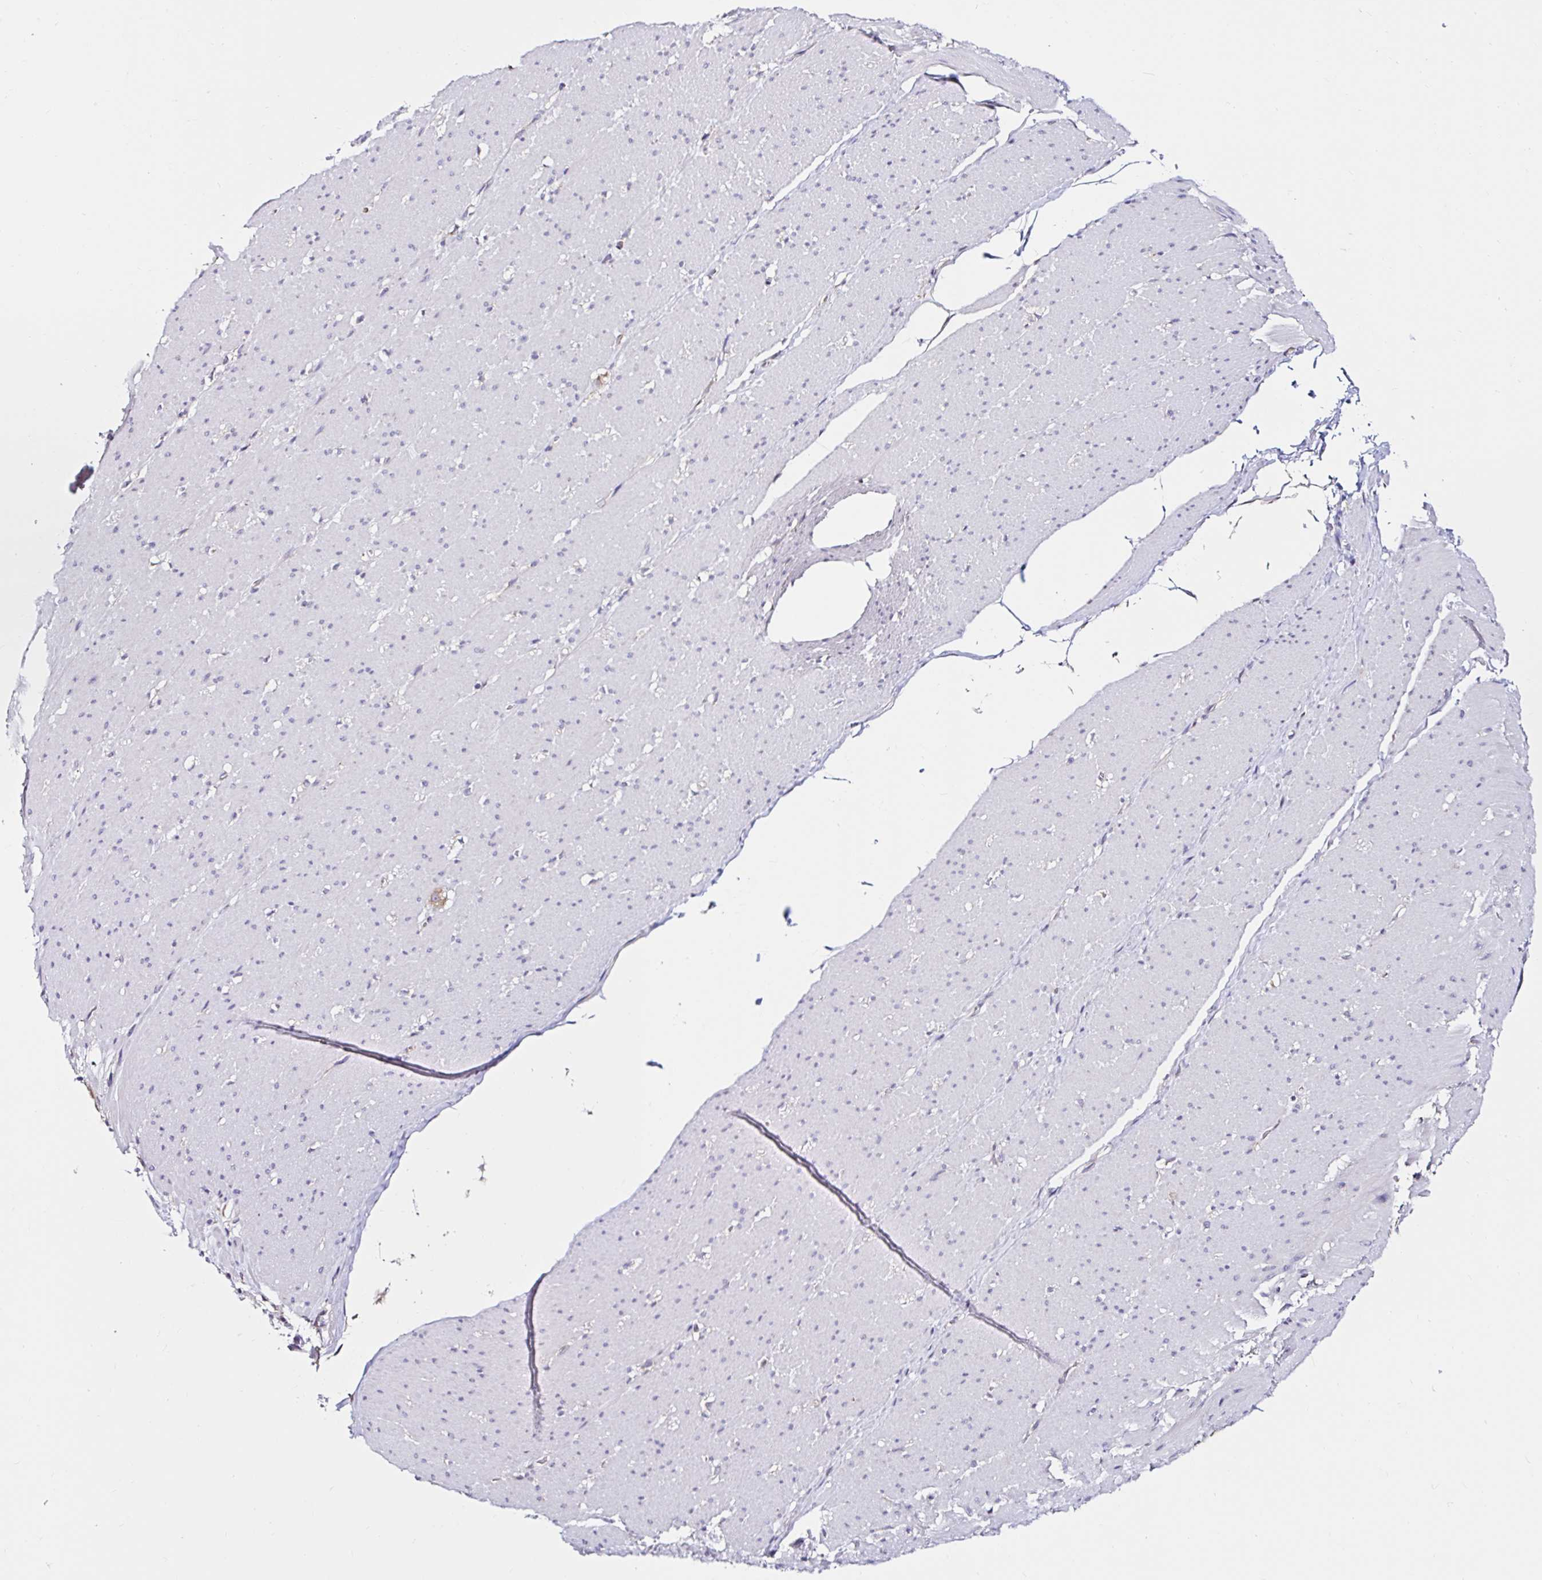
{"staining": {"intensity": "negative", "quantity": "none", "location": "none"}, "tissue": "smooth muscle", "cell_type": "Smooth muscle cells", "image_type": "normal", "snomed": [{"axis": "morphology", "description": "Normal tissue, NOS"}, {"axis": "topography", "description": "Smooth muscle"}, {"axis": "topography", "description": "Rectum"}], "caption": "A photomicrograph of human smooth muscle is negative for staining in smooth muscle cells. (DAB (3,3'-diaminobenzidine) IHC, high magnification).", "gene": "VSIG2", "patient": {"sex": "male", "age": 53}}